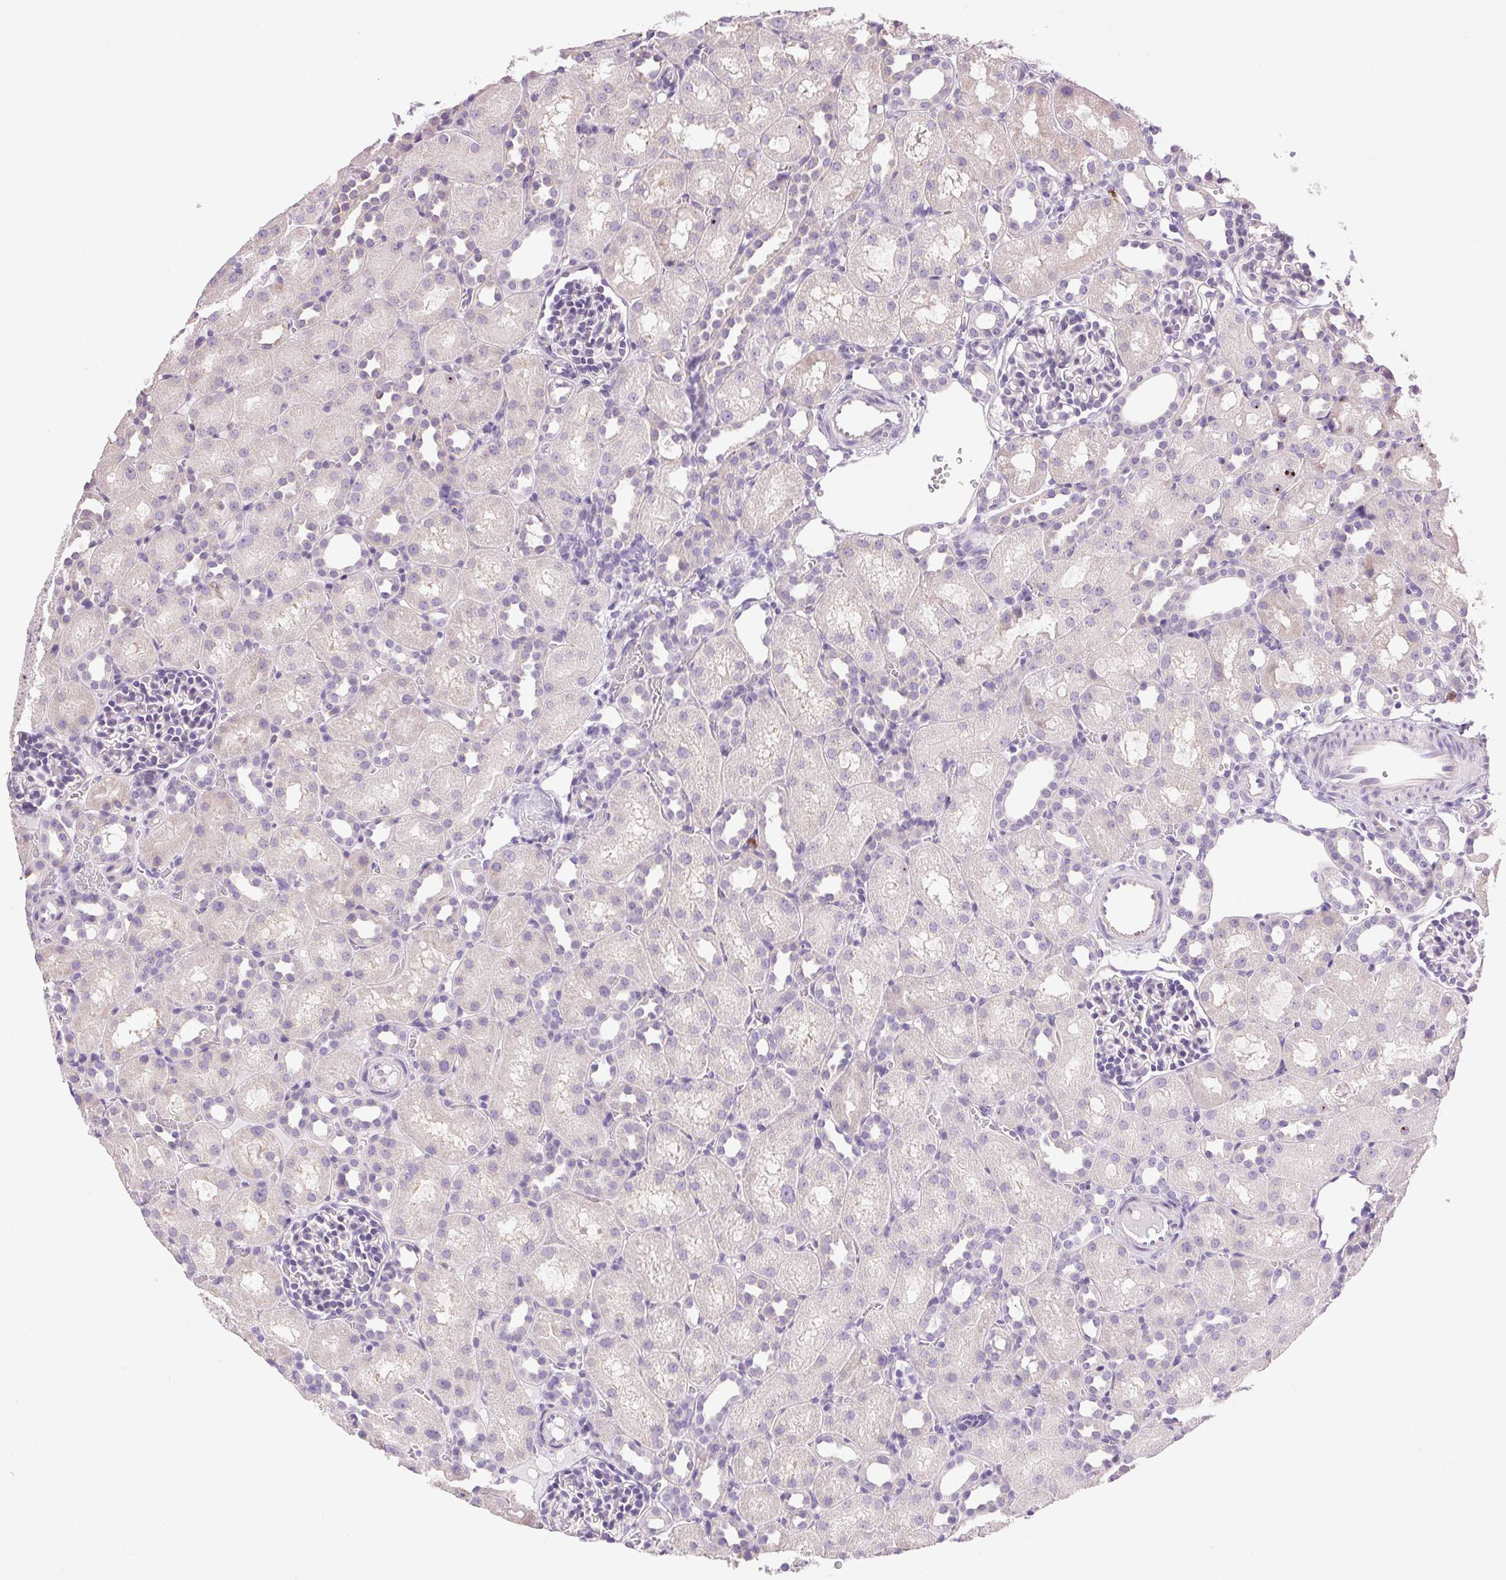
{"staining": {"intensity": "negative", "quantity": "none", "location": "none"}, "tissue": "kidney", "cell_type": "Cells in glomeruli", "image_type": "normal", "snomed": [{"axis": "morphology", "description": "Normal tissue, NOS"}, {"axis": "topography", "description": "Kidney"}], "caption": "IHC photomicrograph of benign kidney stained for a protein (brown), which displays no expression in cells in glomeruli.", "gene": "SNX31", "patient": {"sex": "male", "age": 1}}